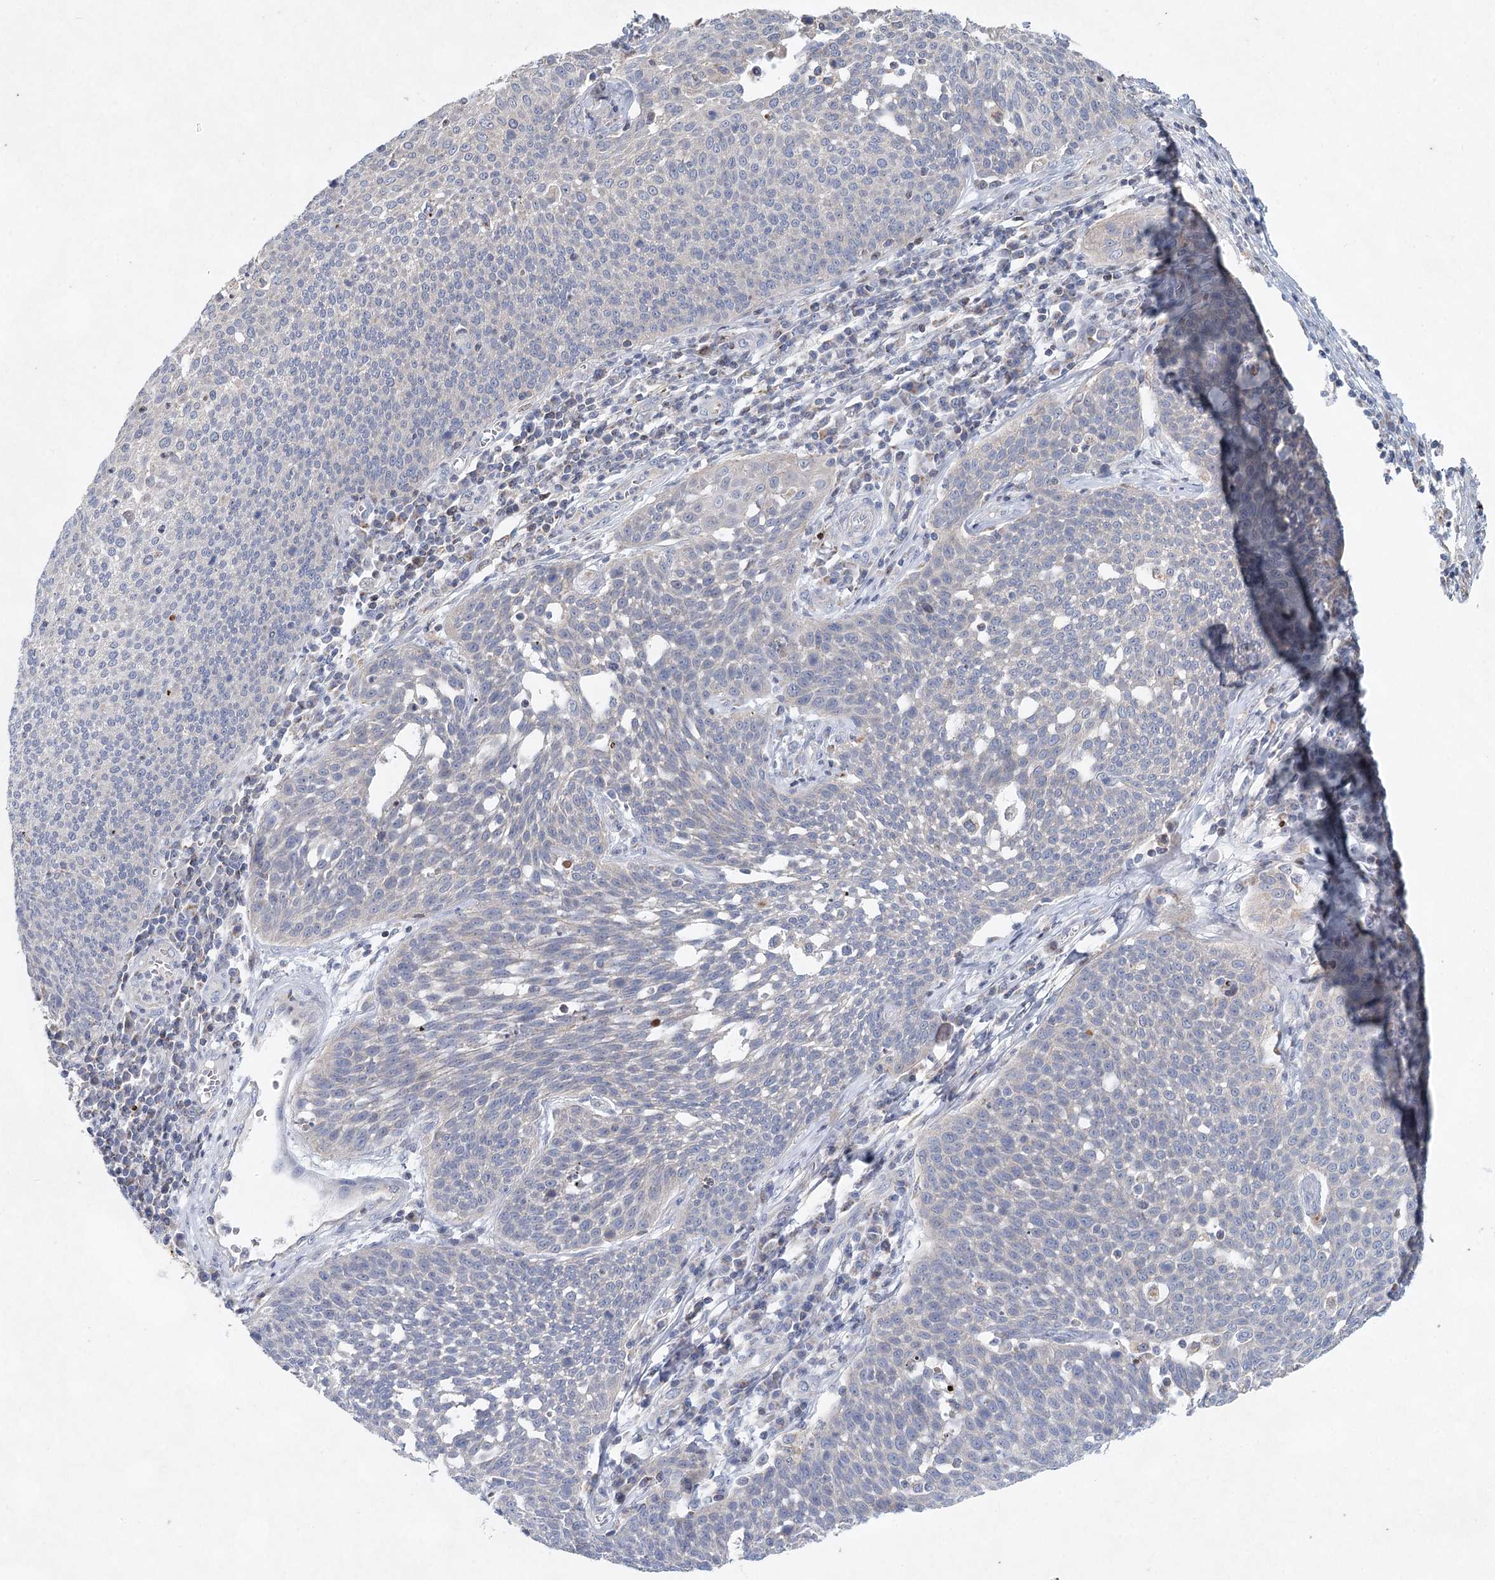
{"staining": {"intensity": "negative", "quantity": "none", "location": "none"}, "tissue": "cervical cancer", "cell_type": "Tumor cells", "image_type": "cancer", "snomed": [{"axis": "morphology", "description": "Squamous cell carcinoma, NOS"}, {"axis": "topography", "description": "Cervix"}], "caption": "Immunohistochemical staining of human cervical cancer displays no significant positivity in tumor cells. The staining was performed using DAB to visualize the protein expression in brown, while the nuclei were stained in blue with hematoxylin (Magnification: 20x).", "gene": "XPO6", "patient": {"sex": "female", "age": 34}}